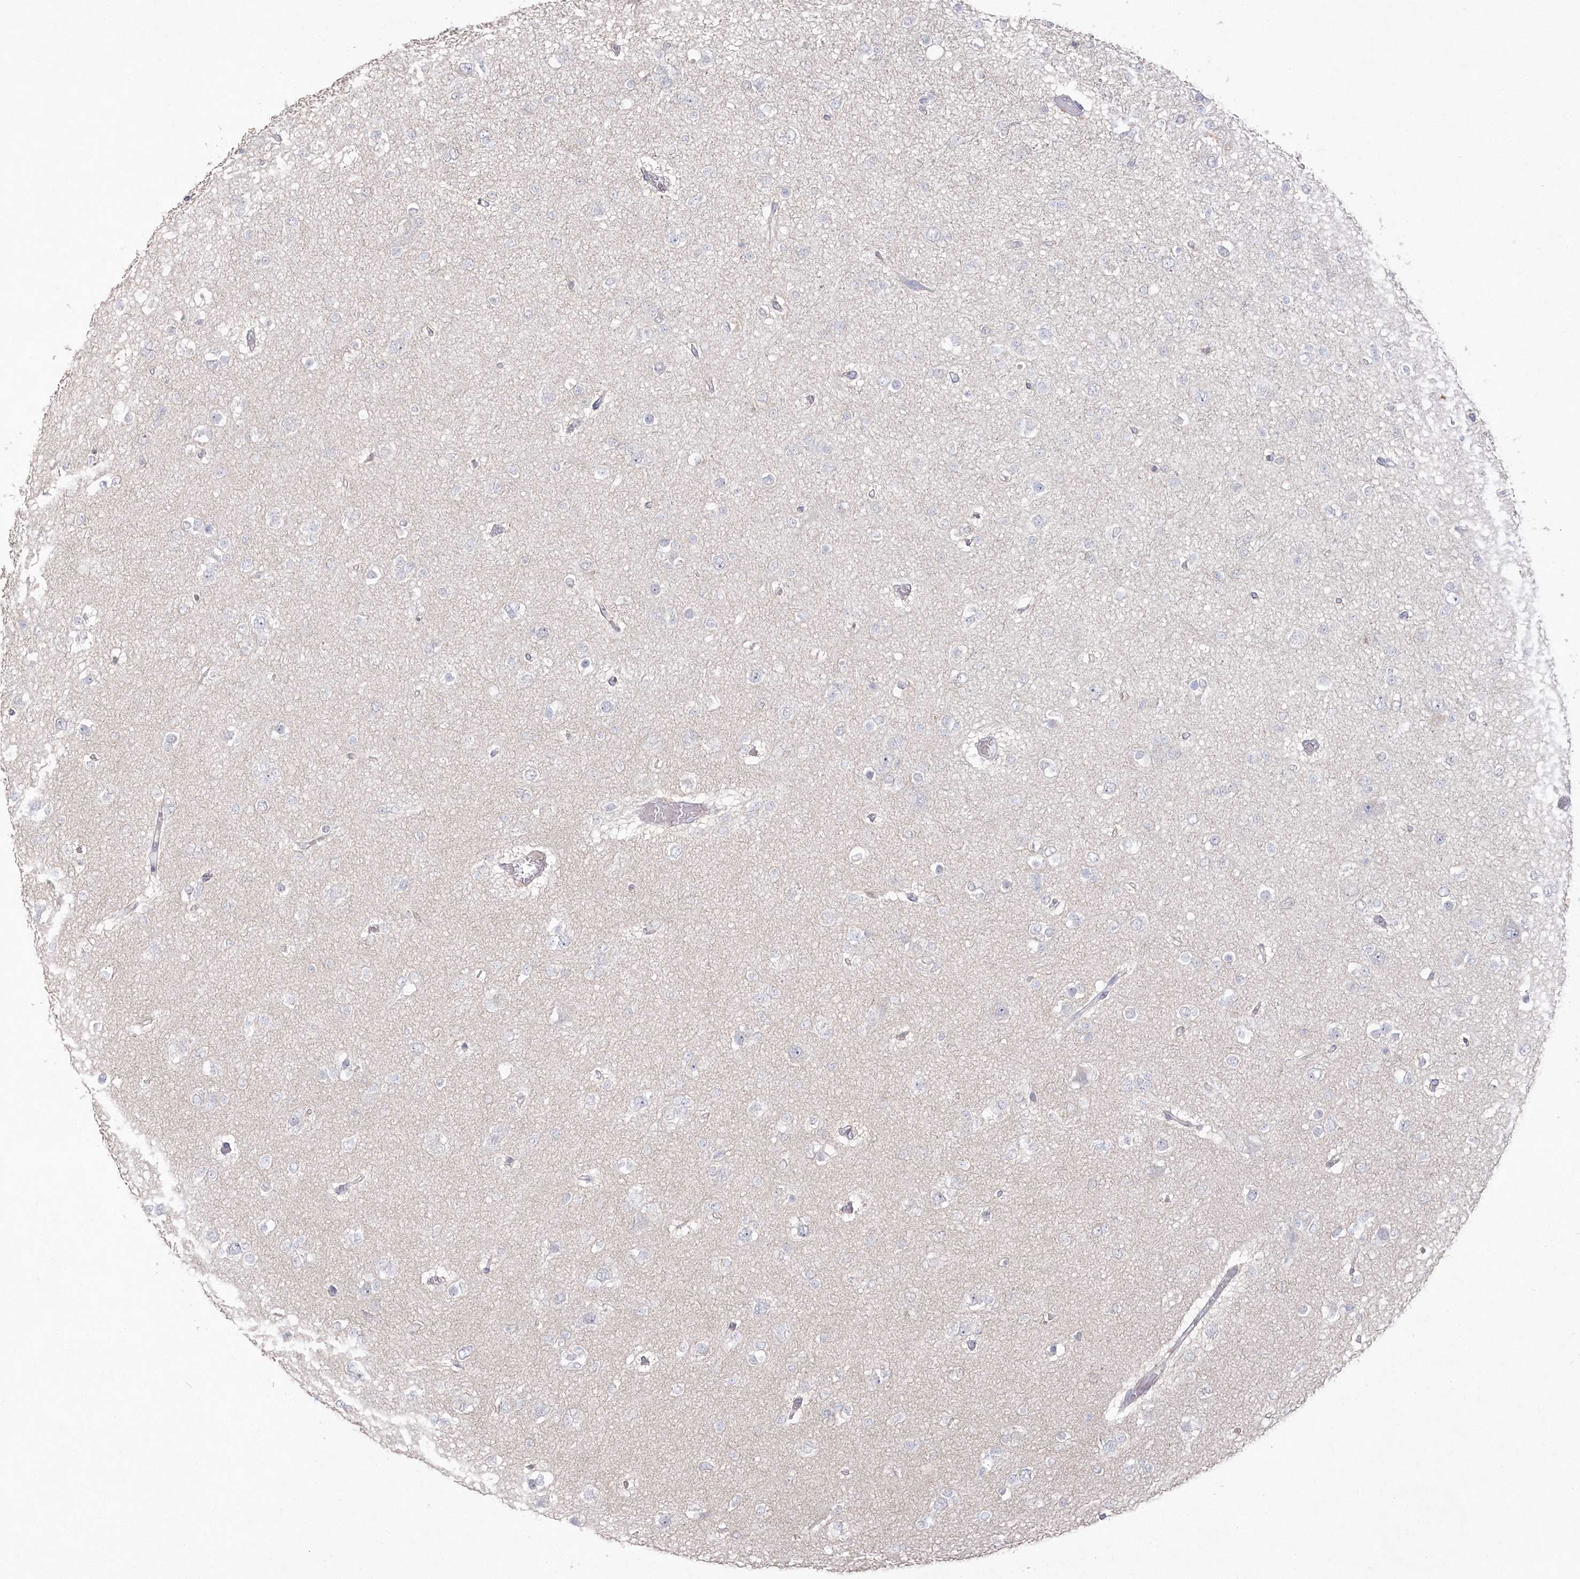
{"staining": {"intensity": "negative", "quantity": "none", "location": "none"}, "tissue": "glioma", "cell_type": "Tumor cells", "image_type": "cancer", "snomed": [{"axis": "morphology", "description": "Glioma, malignant, Low grade"}, {"axis": "topography", "description": "Brain"}], "caption": "DAB immunohistochemical staining of glioma displays no significant staining in tumor cells.", "gene": "TGFBRAP1", "patient": {"sex": "female", "age": 22}}